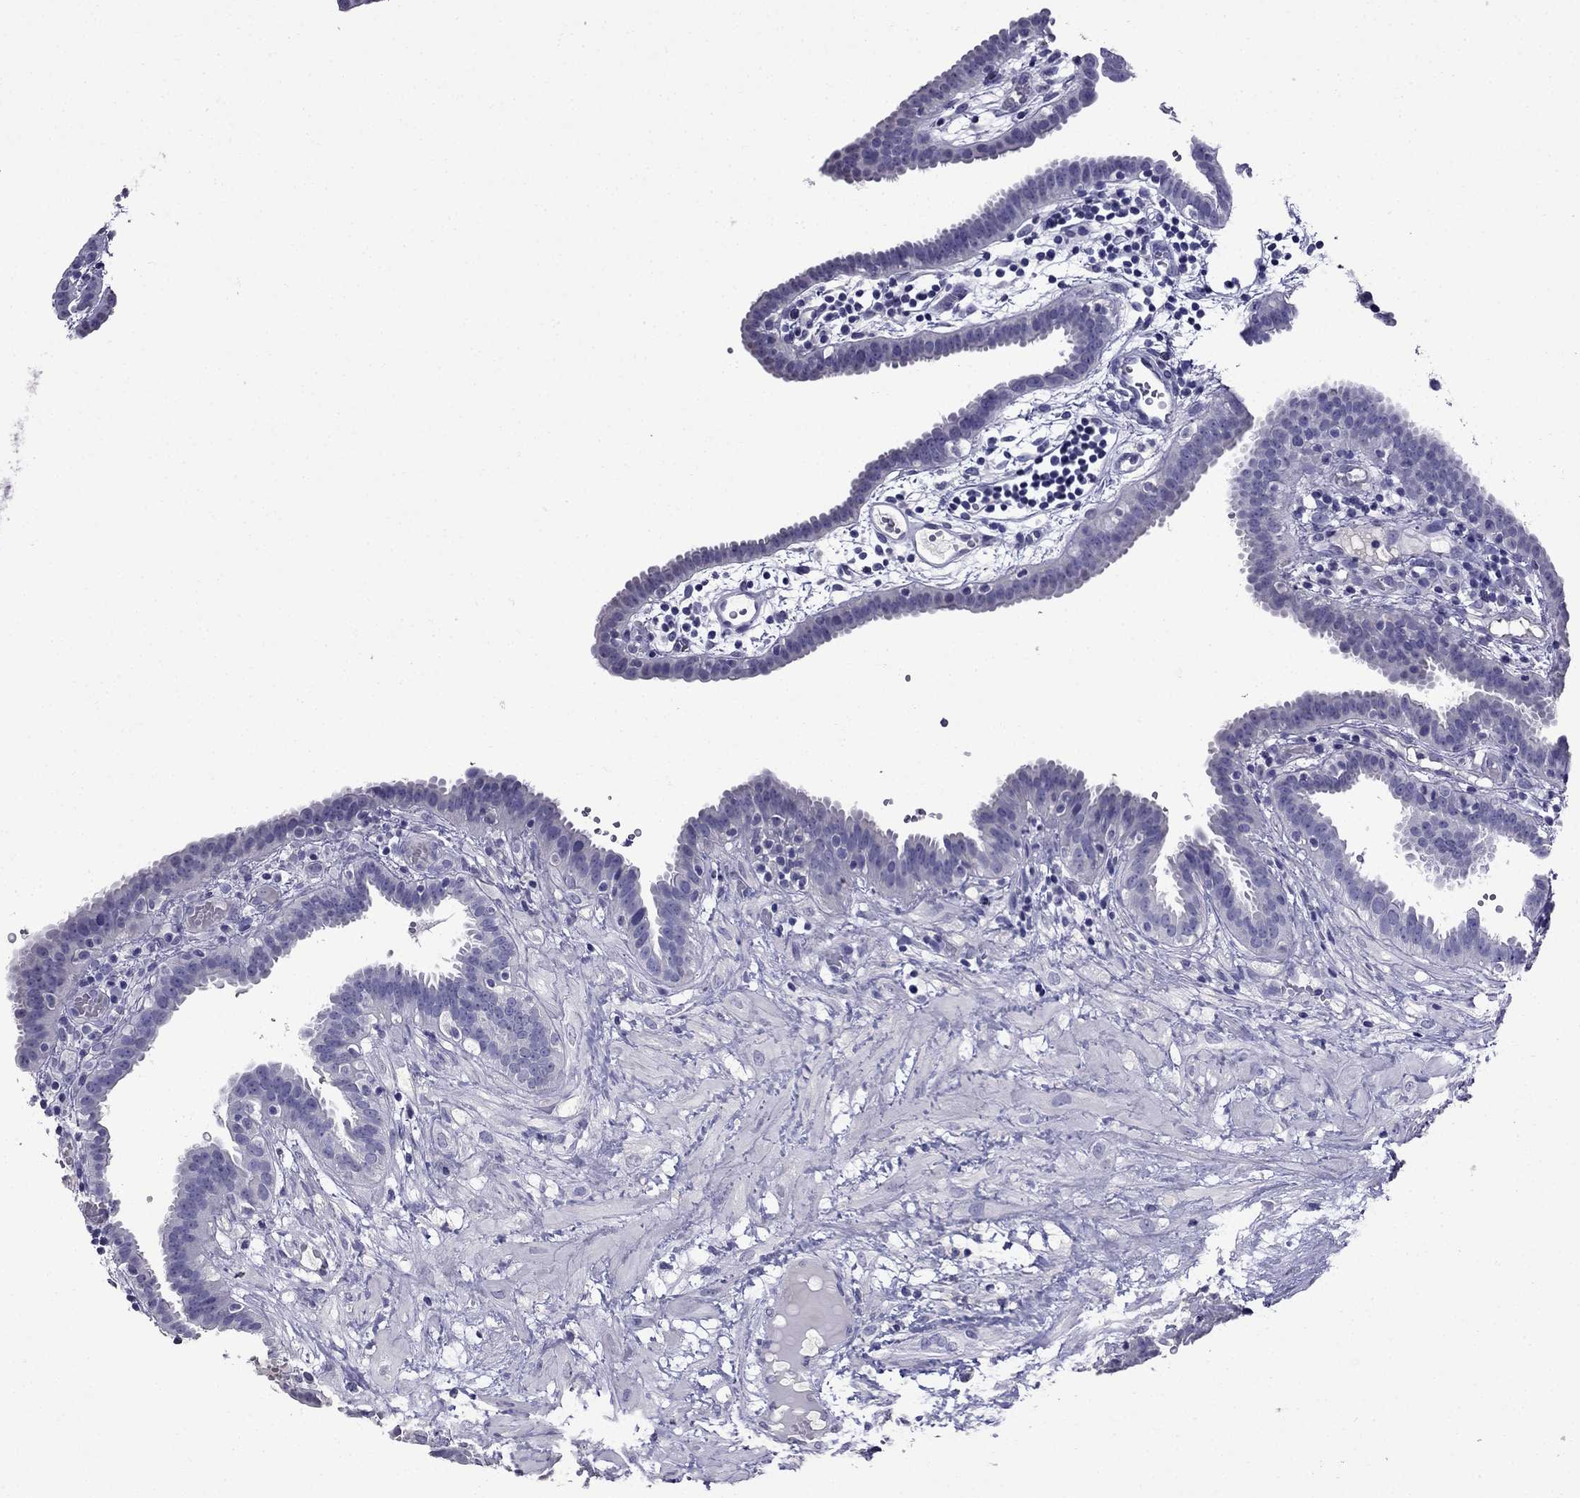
{"staining": {"intensity": "negative", "quantity": "none", "location": "none"}, "tissue": "fallopian tube", "cell_type": "Glandular cells", "image_type": "normal", "snomed": [{"axis": "morphology", "description": "Normal tissue, NOS"}, {"axis": "topography", "description": "Fallopian tube"}], "caption": "Human fallopian tube stained for a protein using immunohistochemistry (IHC) demonstrates no expression in glandular cells.", "gene": "DNAH17", "patient": {"sex": "female", "age": 37}}